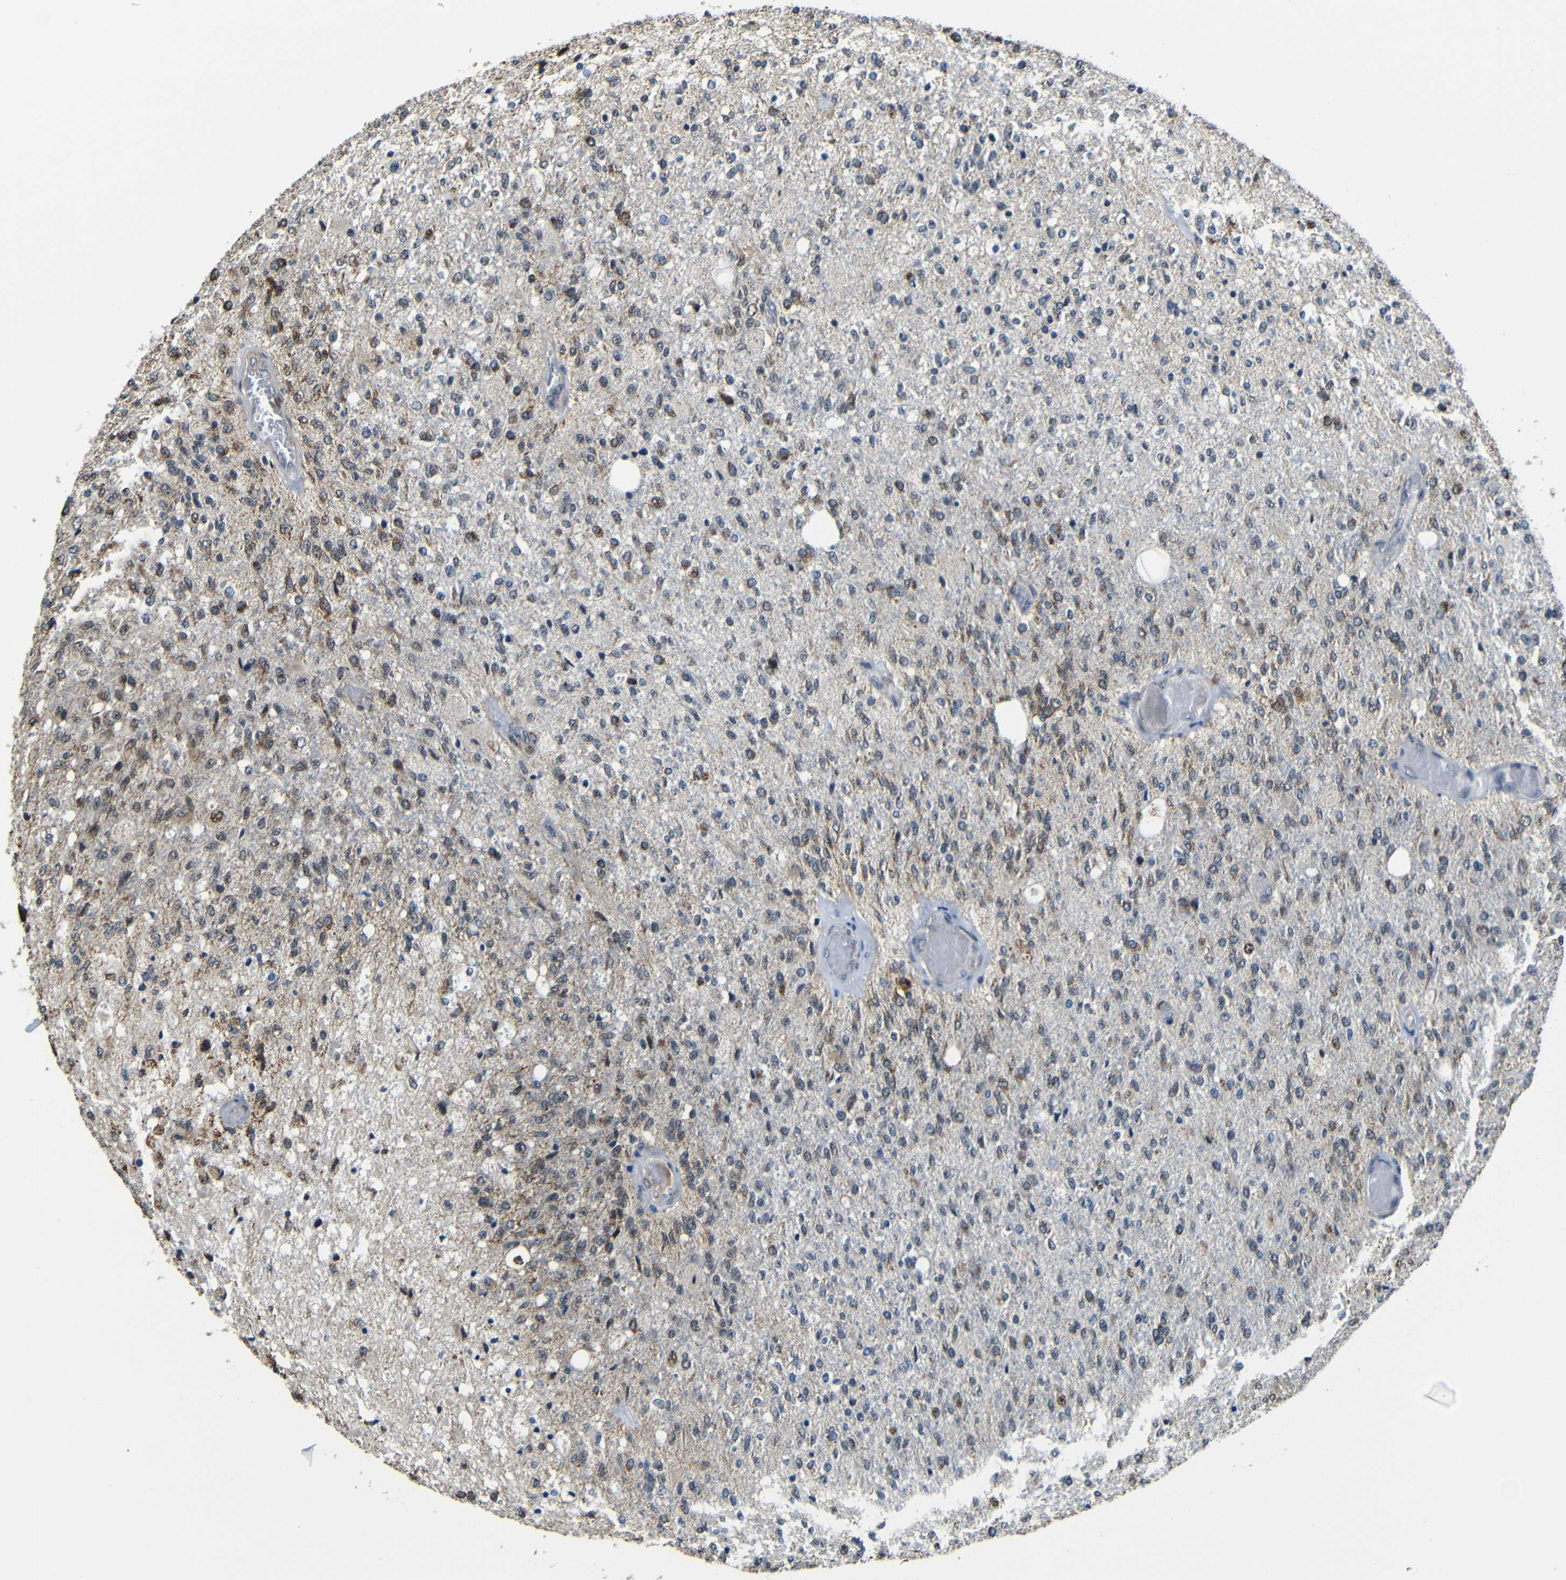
{"staining": {"intensity": "moderate", "quantity": "<25%", "location": "cytoplasmic/membranous,nuclear"}, "tissue": "glioma", "cell_type": "Tumor cells", "image_type": "cancer", "snomed": [{"axis": "morphology", "description": "Normal tissue, NOS"}, {"axis": "morphology", "description": "Glioma, malignant, High grade"}, {"axis": "topography", "description": "Cerebral cortex"}], "caption": "A high-resolution micrograph shows IHC staining of glioma, which displays moderate cytoplasmic/membranous and nuclear staining in about <25% of tumor cells.", "gene": "FAM172A", "patient": {"sex": "male", "age": 77}}